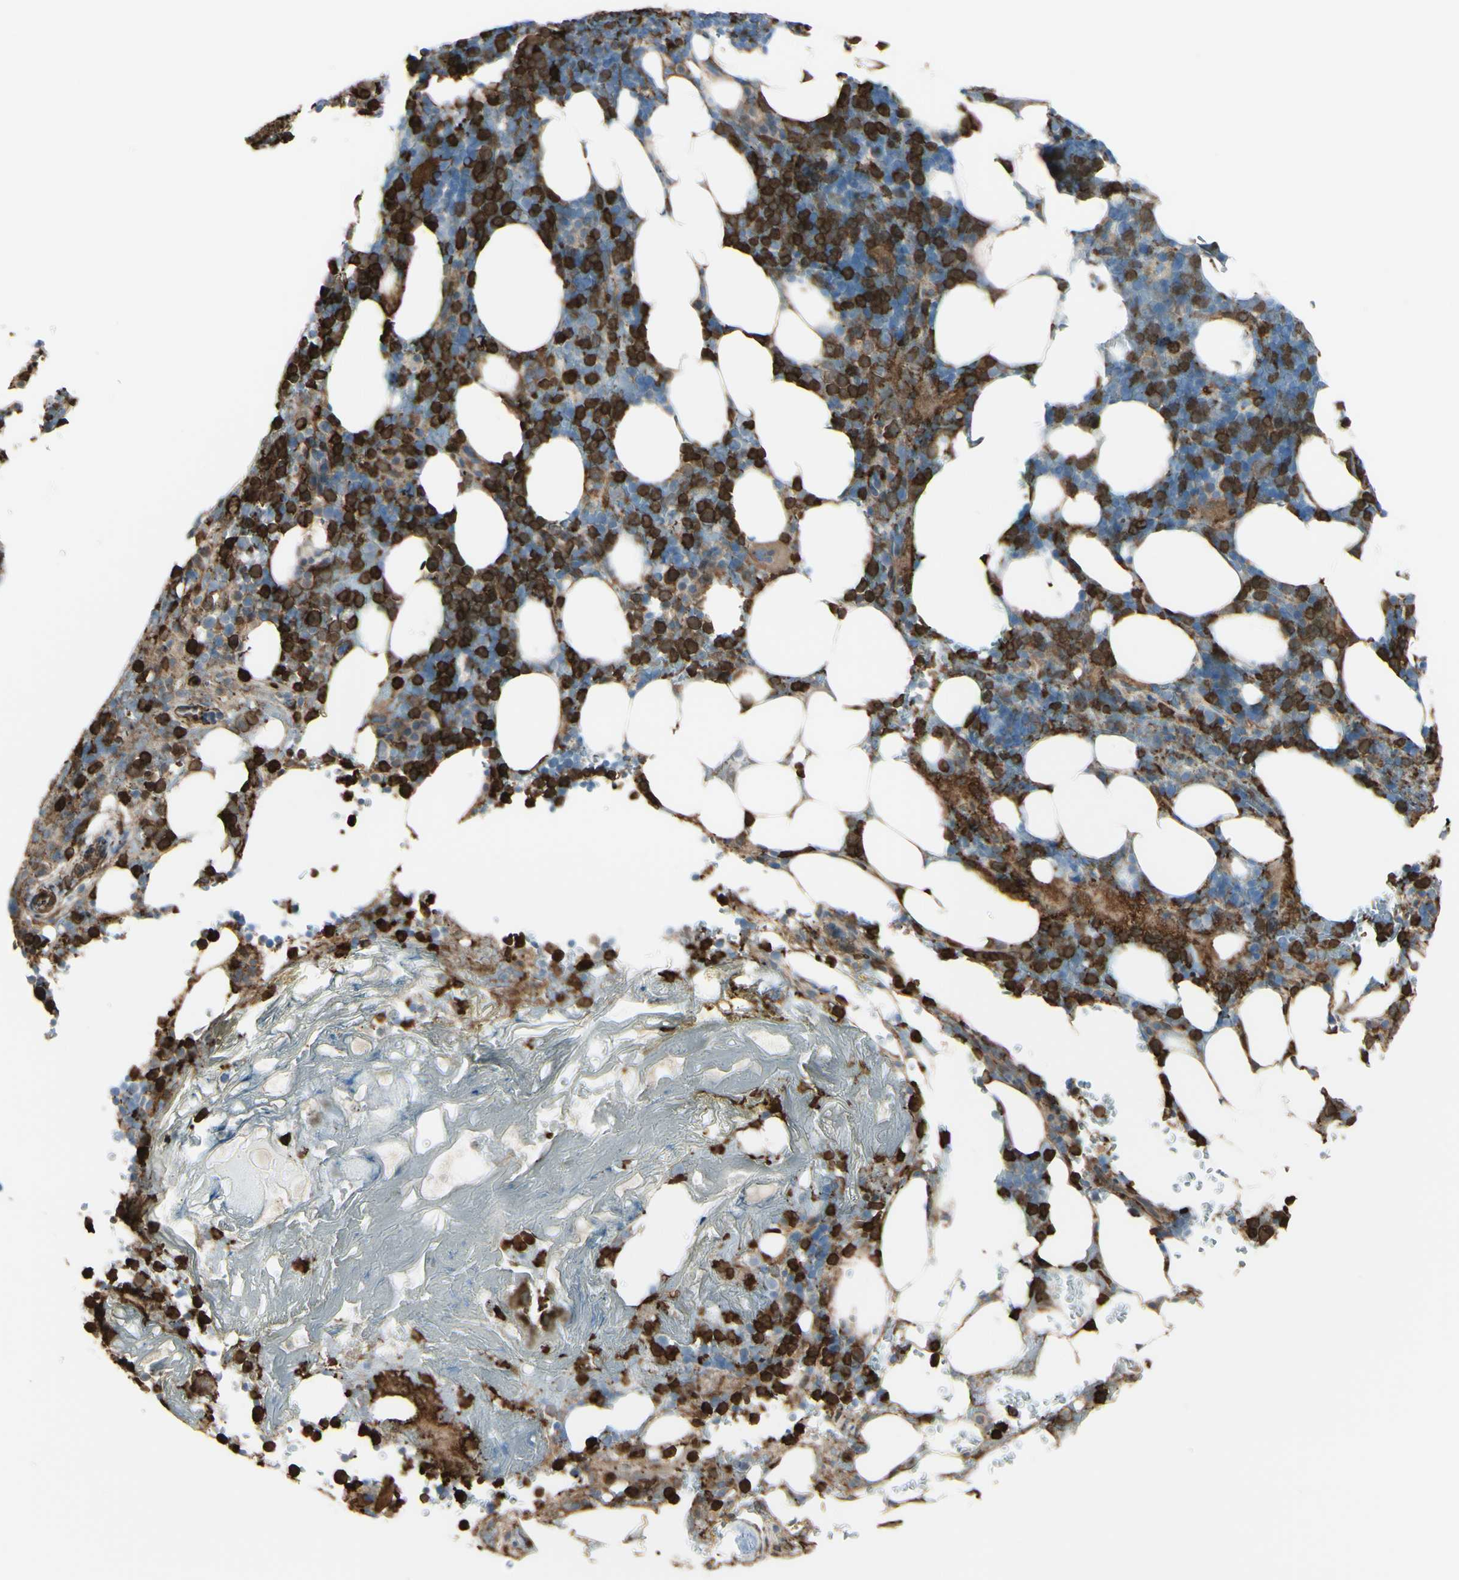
{"staining": {"intensity": "strong", "quantity": "<25%", "location": "cytoplasmic/membranous"}, "tissue": "bone marrow", "cell_type": "Hematopoietic cells", "image_type": "normal", "snomed": [{"axis": "morphology", "description": "Normal tissue, NOS"}, {"axis": "topography", "description": "Bone marrow"}], "caption": "Benign bone marrow was stained to show a protein in brown. There is medium levels of strong cytoplasmic/membranous staining in about <25% of hematopoietic cells.", "gene": "GSN", "patient": {"sex": "female", "age": 73}}